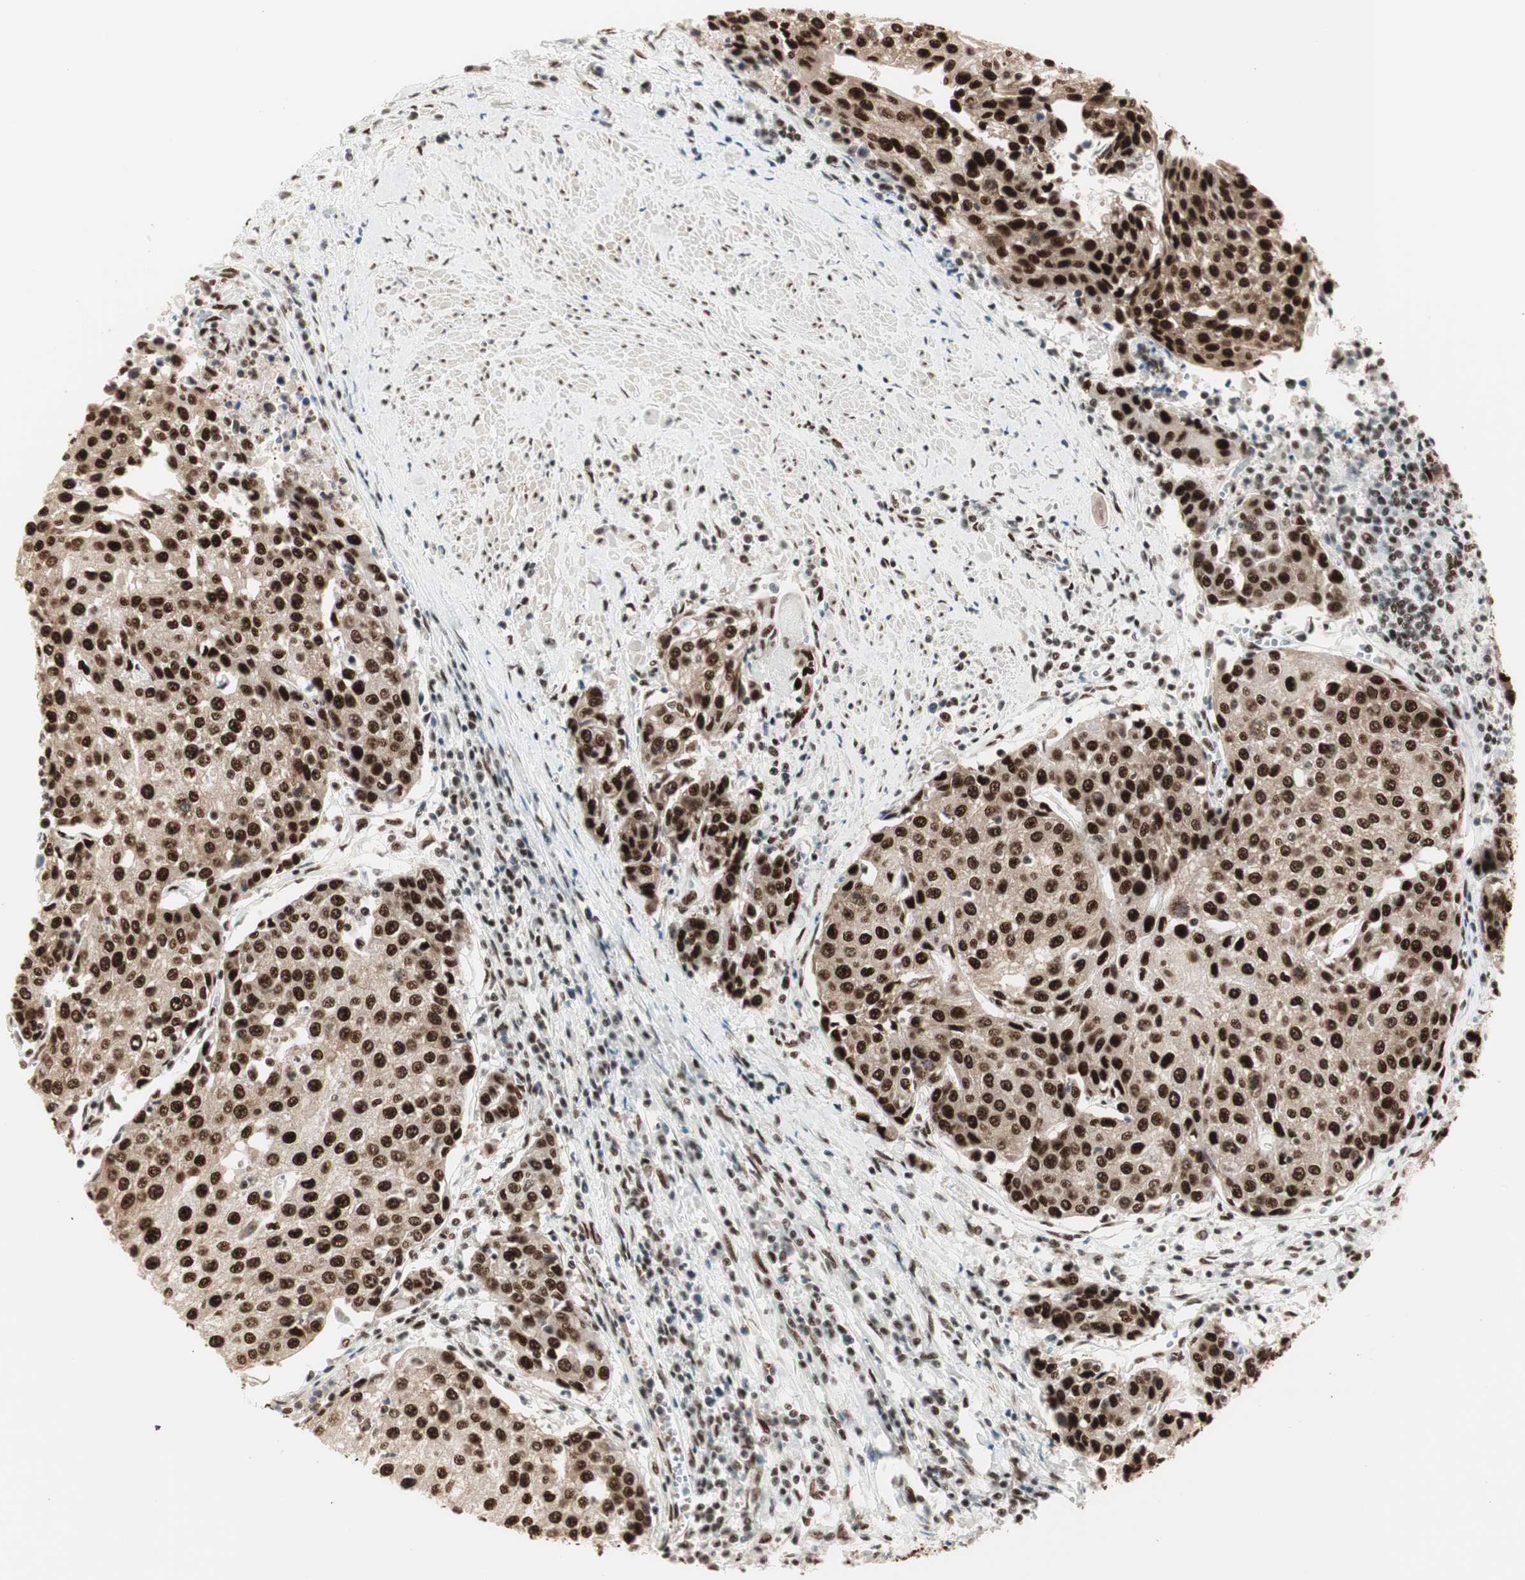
{"staining": {"intensity": "strong", "quantity": ">75%", "location": "nuclear"}, "tissue": "urothelial cancer", "cell_type": "Tumor cells", "image_type": "cancer", "snomed": [{"axis": "morphology", "description": "Urothelial carcinoma, High grade"}, {"axis": "topography", "description": "Urinary bladder"}], "caption": "High-power microscopy captured an immunohistochemistry (IHC) image of urothelial carcinoma (high-grade), revealing strong nuclear staining in about >75% of tumor cells.", "gene": "HEXIM1", "patient": {"sex": "female", "age": 85}}